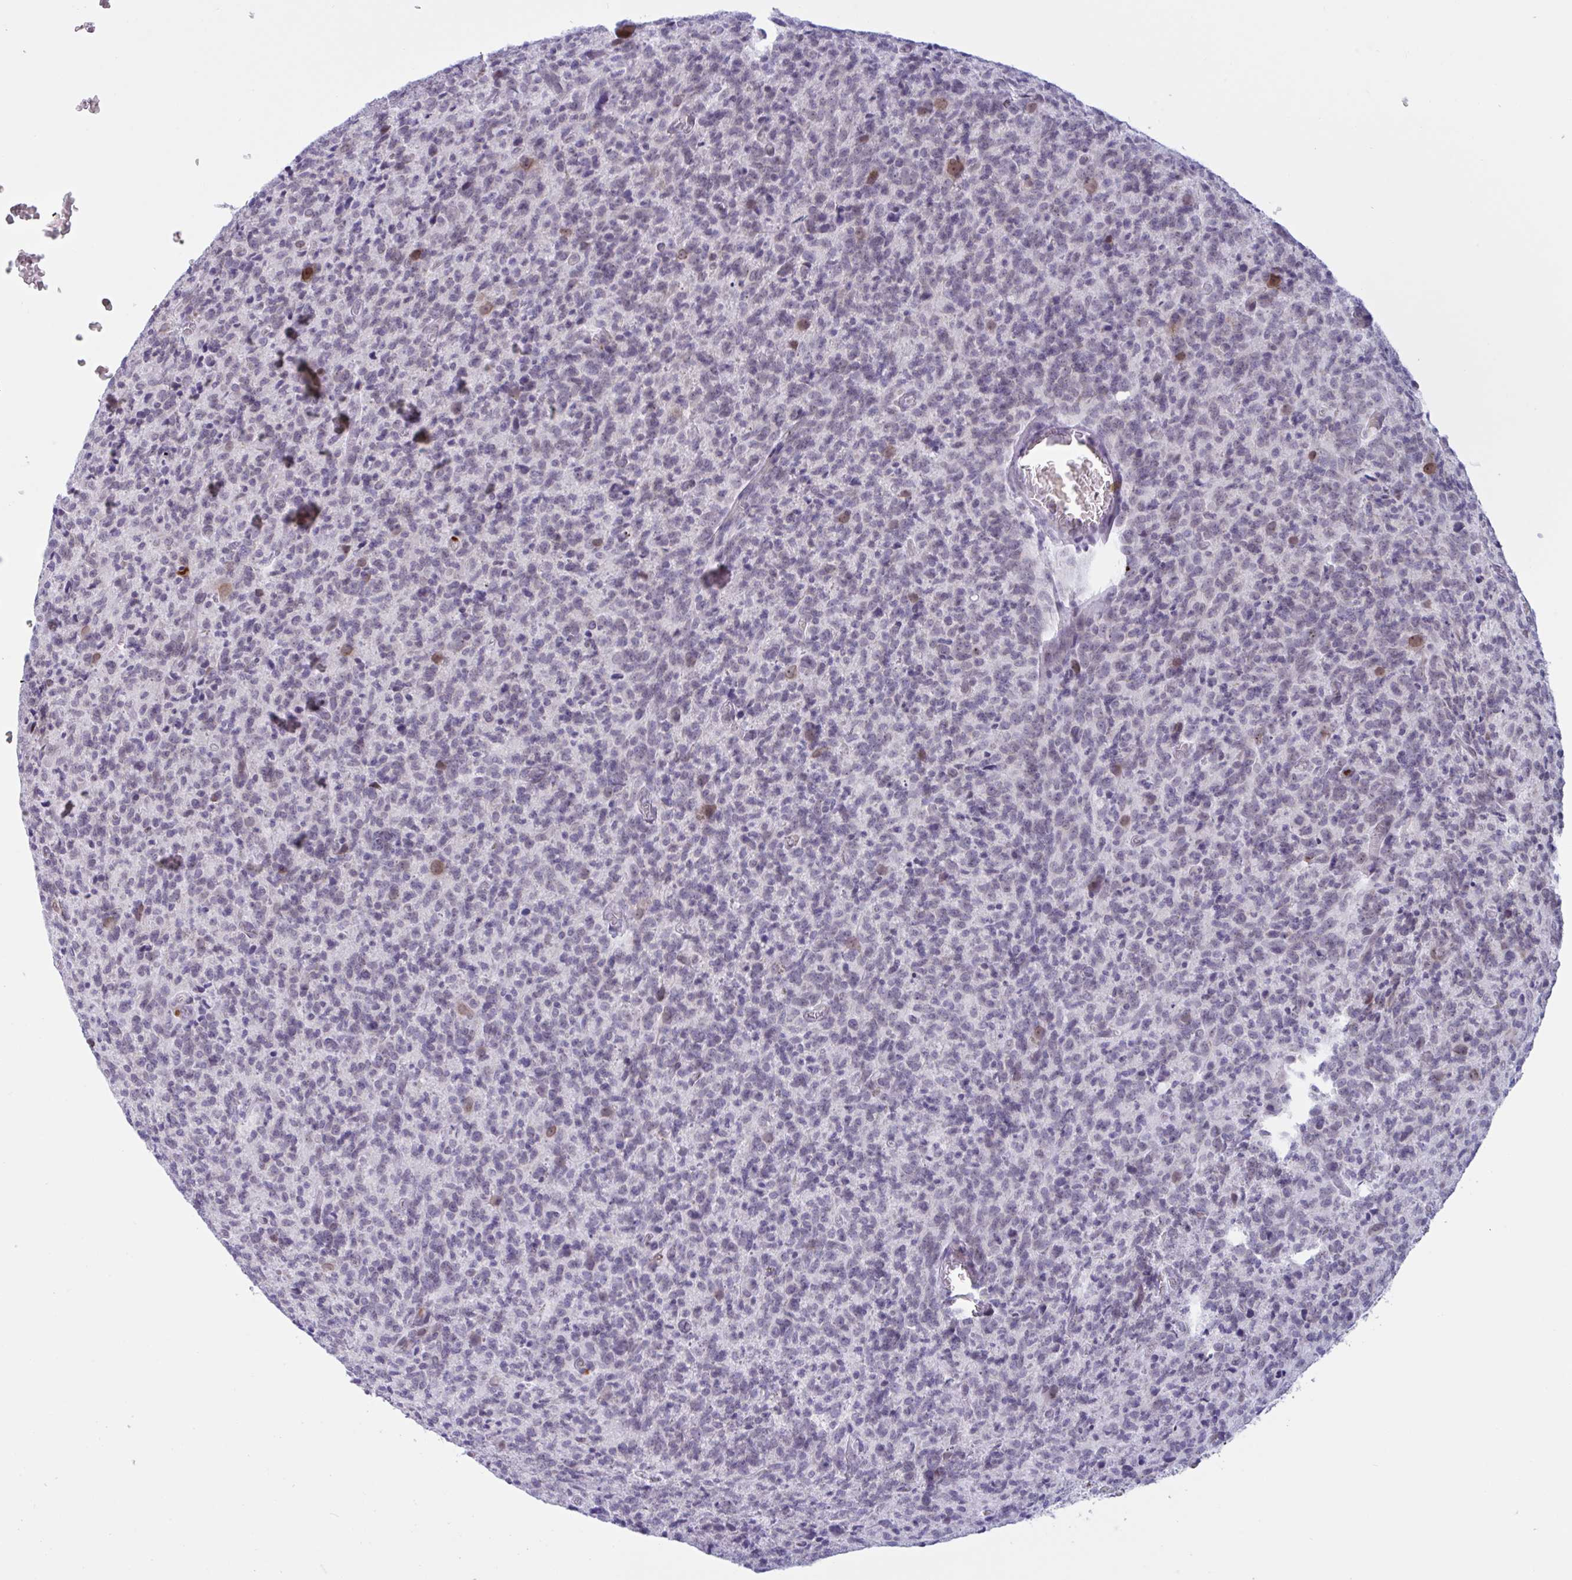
{"staining": {"intensity": "negative", "quantity": "none", "location": "none"}, "tissue": "glioma", "cell_type": "Tumor cells", "image_type": "cancer", "snomed": [{"axis": "morphology", "description": "Glioma, malignant, High grade"}, {"axis": "topography", "description": "Brain"}], "caption": "Micrograph shows no significant protein expression in tumor cells of malignant glioma (high-grade).", "gene": "DOCK11", "patient": {"sex": "male", "age": 76}}